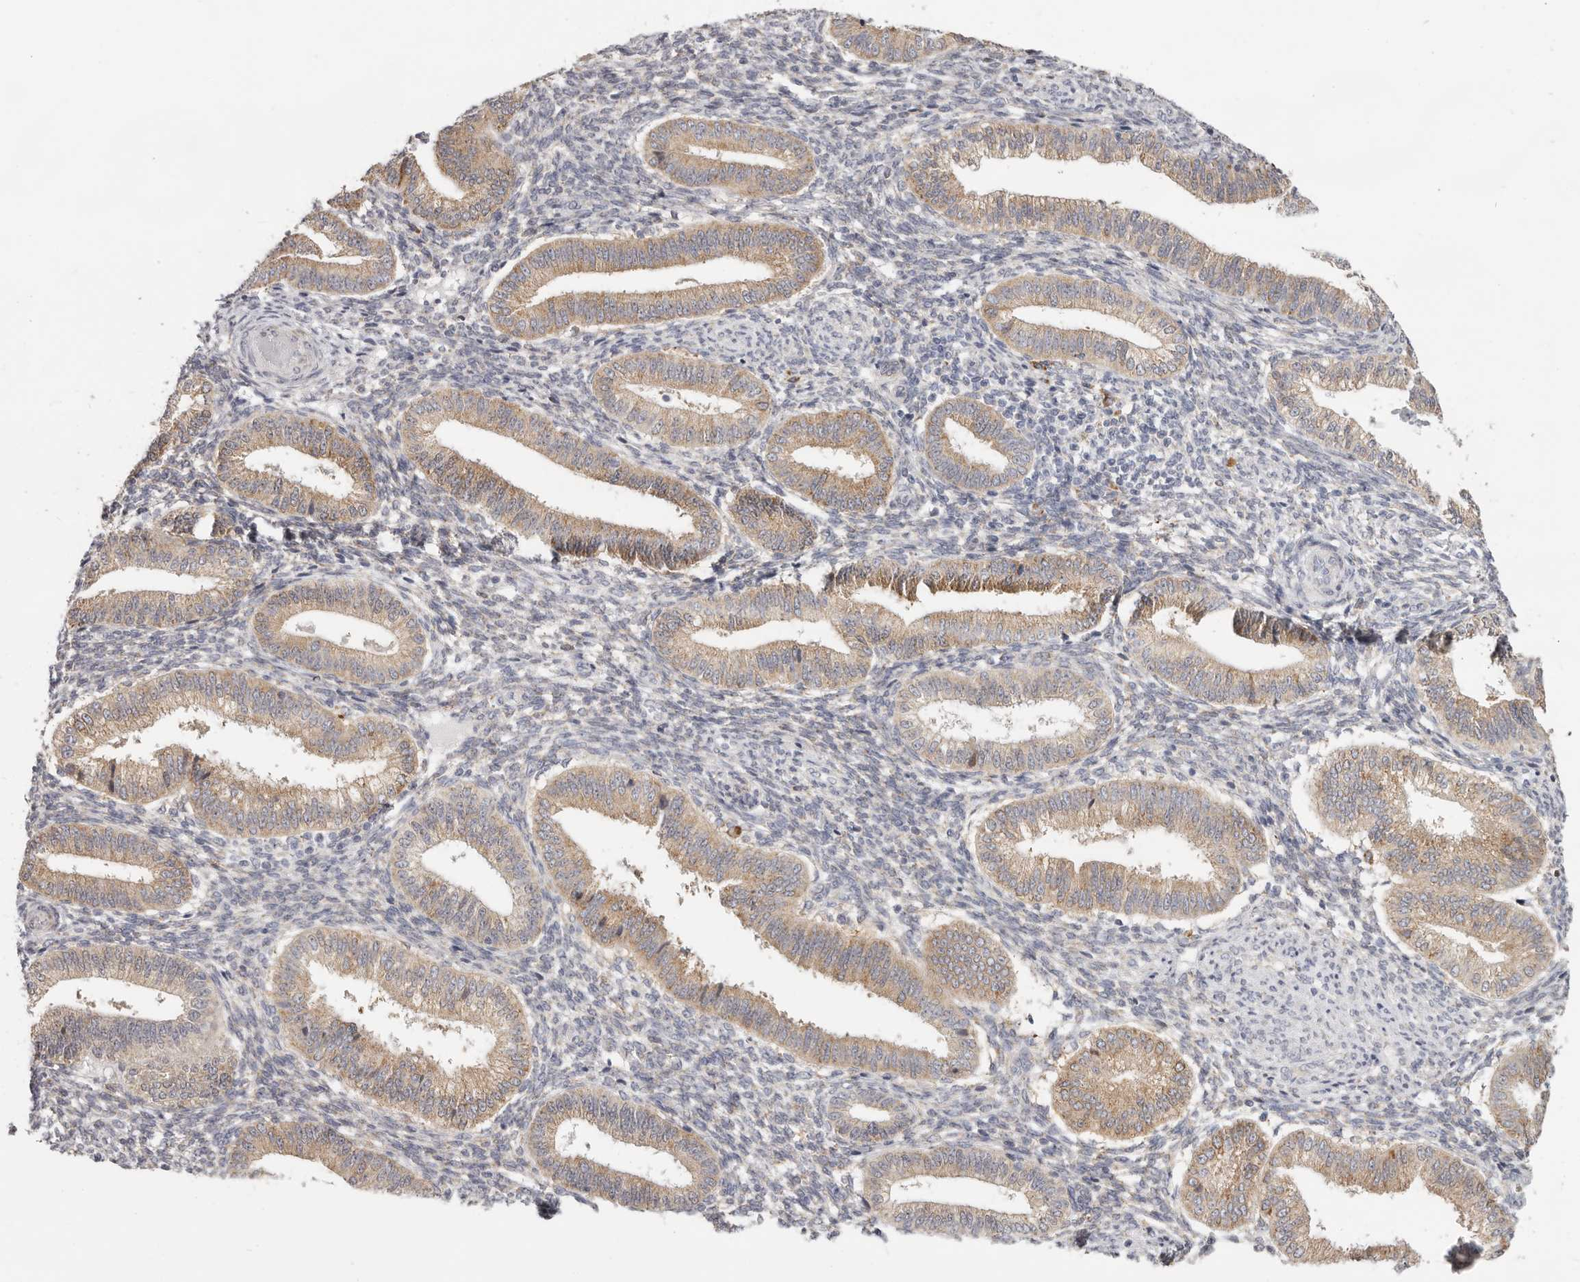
{"staining": {"intensity": "negative", "quantity": "none", "location": "none"}, "tissue": "endometrium", "cell_type": "Cells in endometrial stroma", "image_type": "normal", "snomed": [{"axis": "morphology", "description": "Normal tissue, NOS"}, {"axis": "topography", "description": "Endometrium"}], "caption": "DAB immunohistochemical staining of benign human endometrium reveals no significant staining in cells in endometrial stroma.", "gene": "IL32", "patient": {"sex": "female", "age": 39}}